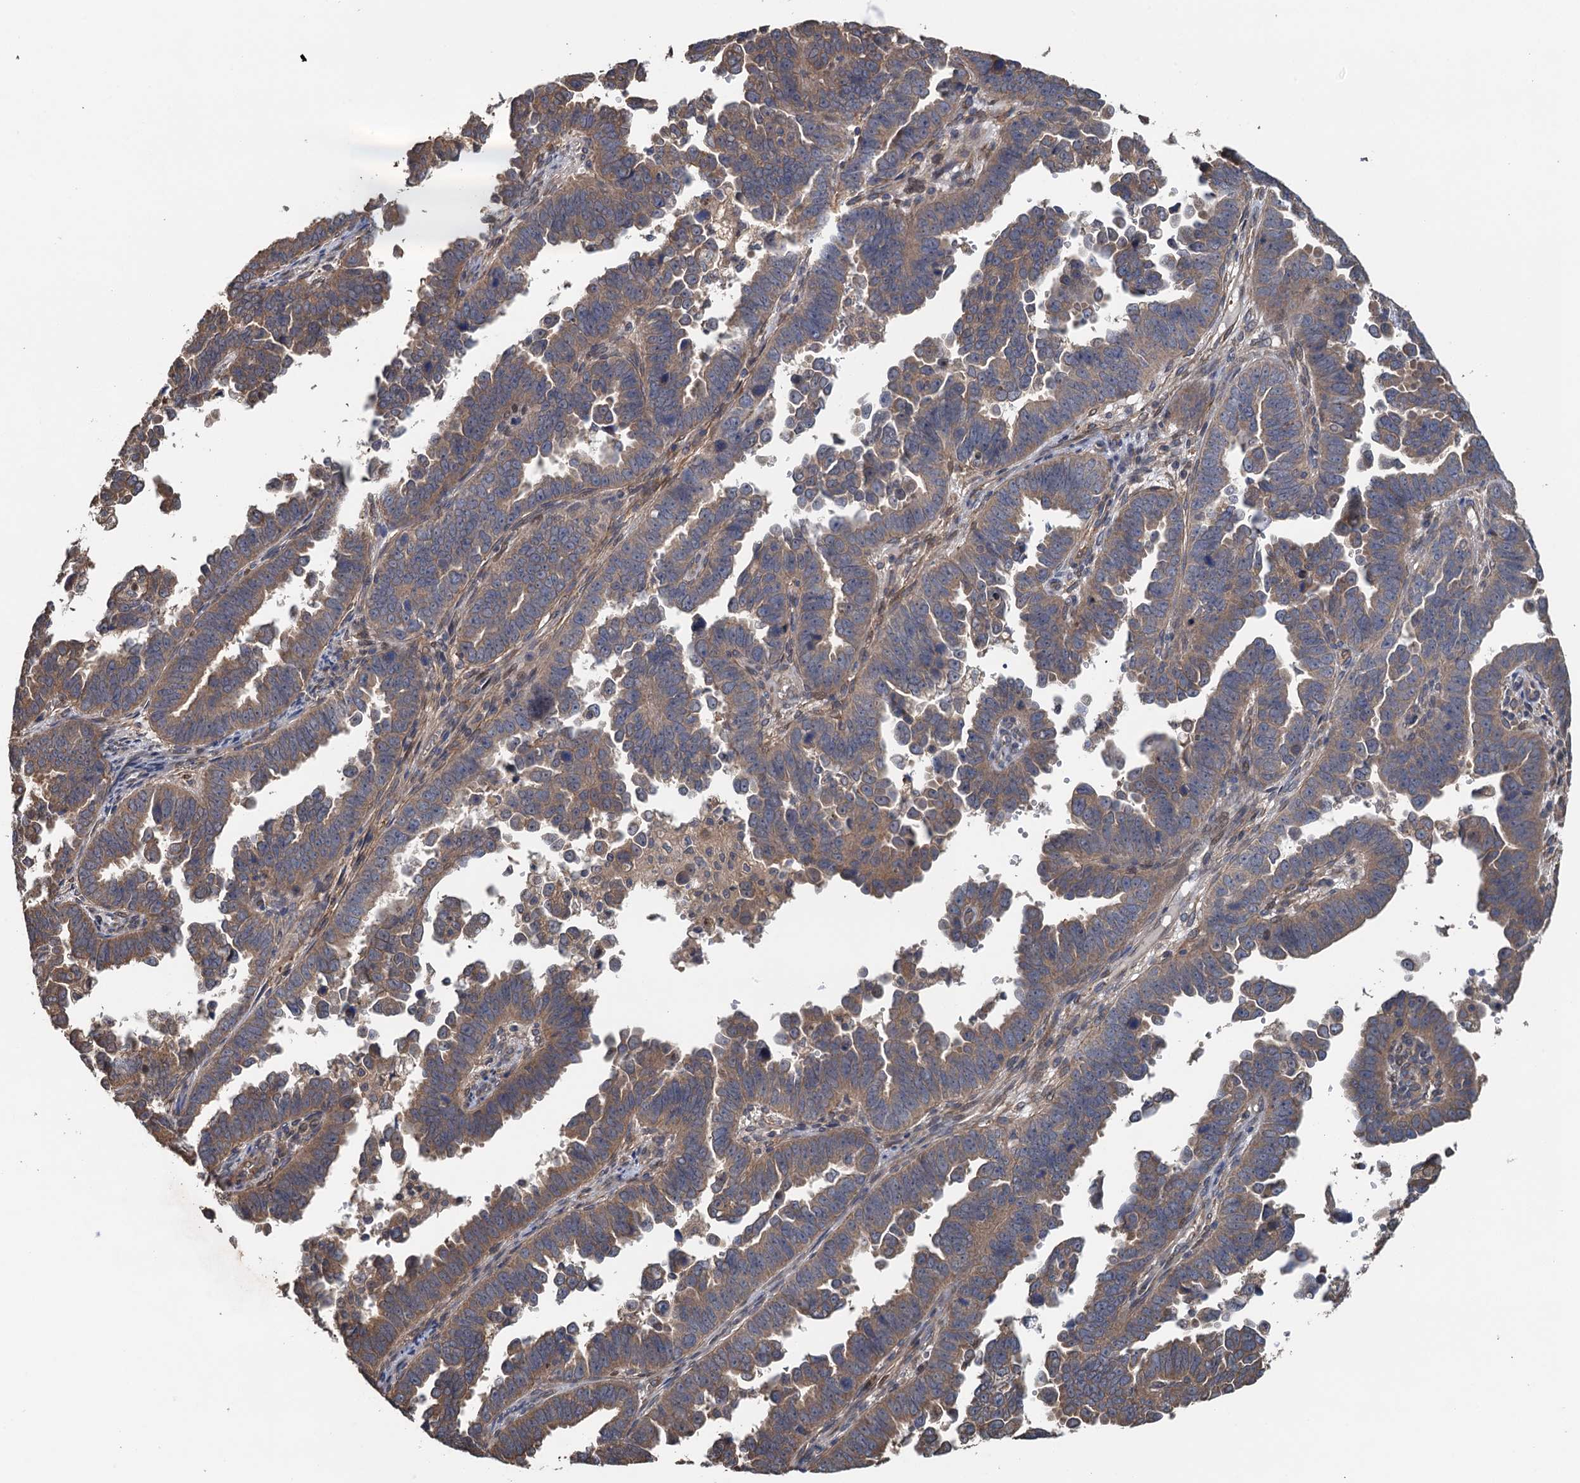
{"staining": {"intensity": "moderate", "quantity": ">75%", "location": "cytoplasmic/membranous"}, "tissue": "endometrial cancer", "cell_type": "Tumor cells", "image_type": "cancer", "snomed": [{"axis": "morphology", "description": "Adenocarcinoma, NOS"}, {"axis": "topography", "description": "Endometrium"}], "caption": "About >75% of tumor cells in human endometrial cancer show moderate cytoplasmic/membranous protein expression as visualized by brown immunohistochemical staining.", "gene": "MEAK7", "patient": {"sex": "female", "age": 75}}